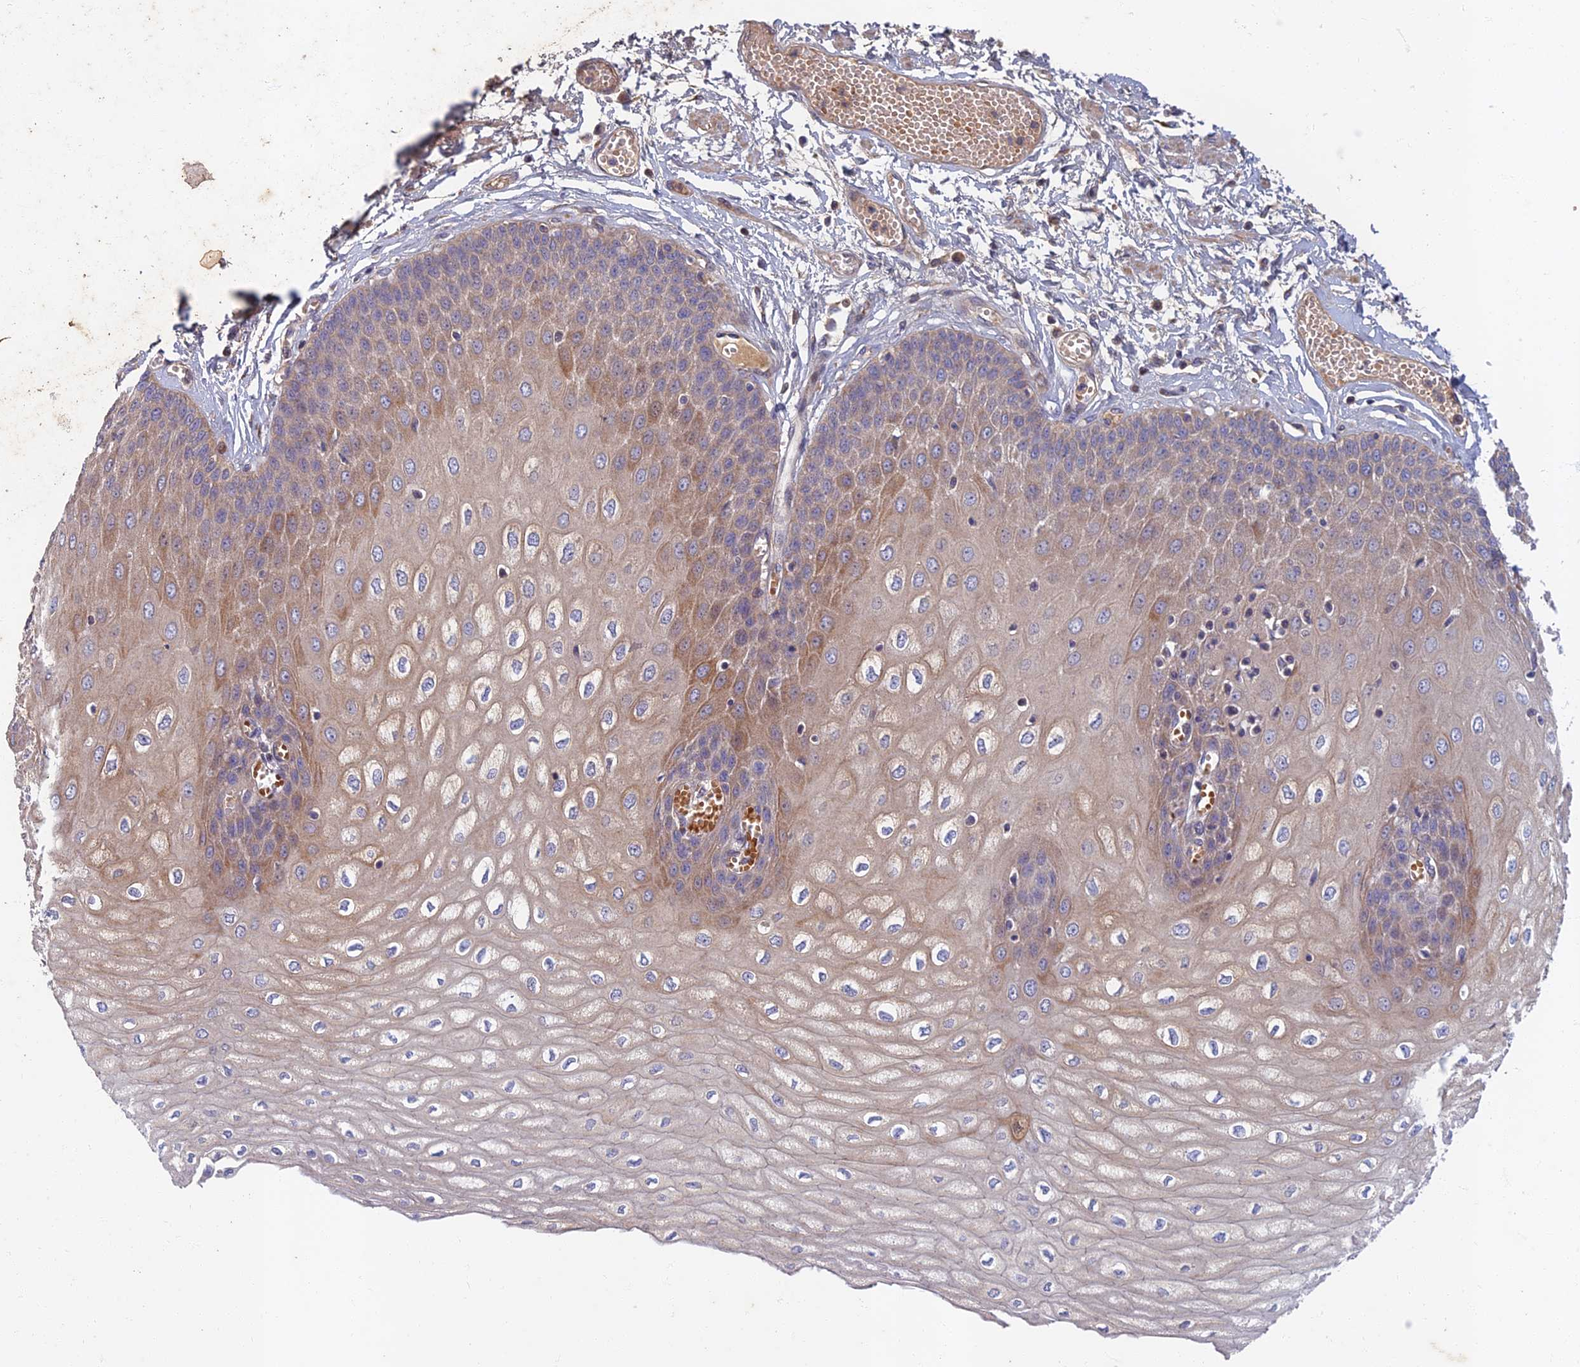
{"staining": {"intensity": "moderate", "quantity": "25%-75%", "location": "cytoplasmic/membranous"}, "tissue": "esophagus", "cell_type": "Squamous epithelial cells", "image_type": "normal", "snomed": [{"axis": "morphology", "description": "Normal tissue, NOS"}, {"axis": "topography", "description": "Esophagus"}], "caption": "Immunohistochemical staining of benign esophagus shows 25%-75% levels of moderate cytoplasmic/membranous protein expression in approximately 25%-75% of squamous epithelial cells. (Stains: DAB (3,3'-diaminobenzidine) in brown, nuclei in blue, Microscopy: brightfield microscopy at high magnification).", "gene": "SOGA1", "patient": {"sex": "male", "age": 60}}